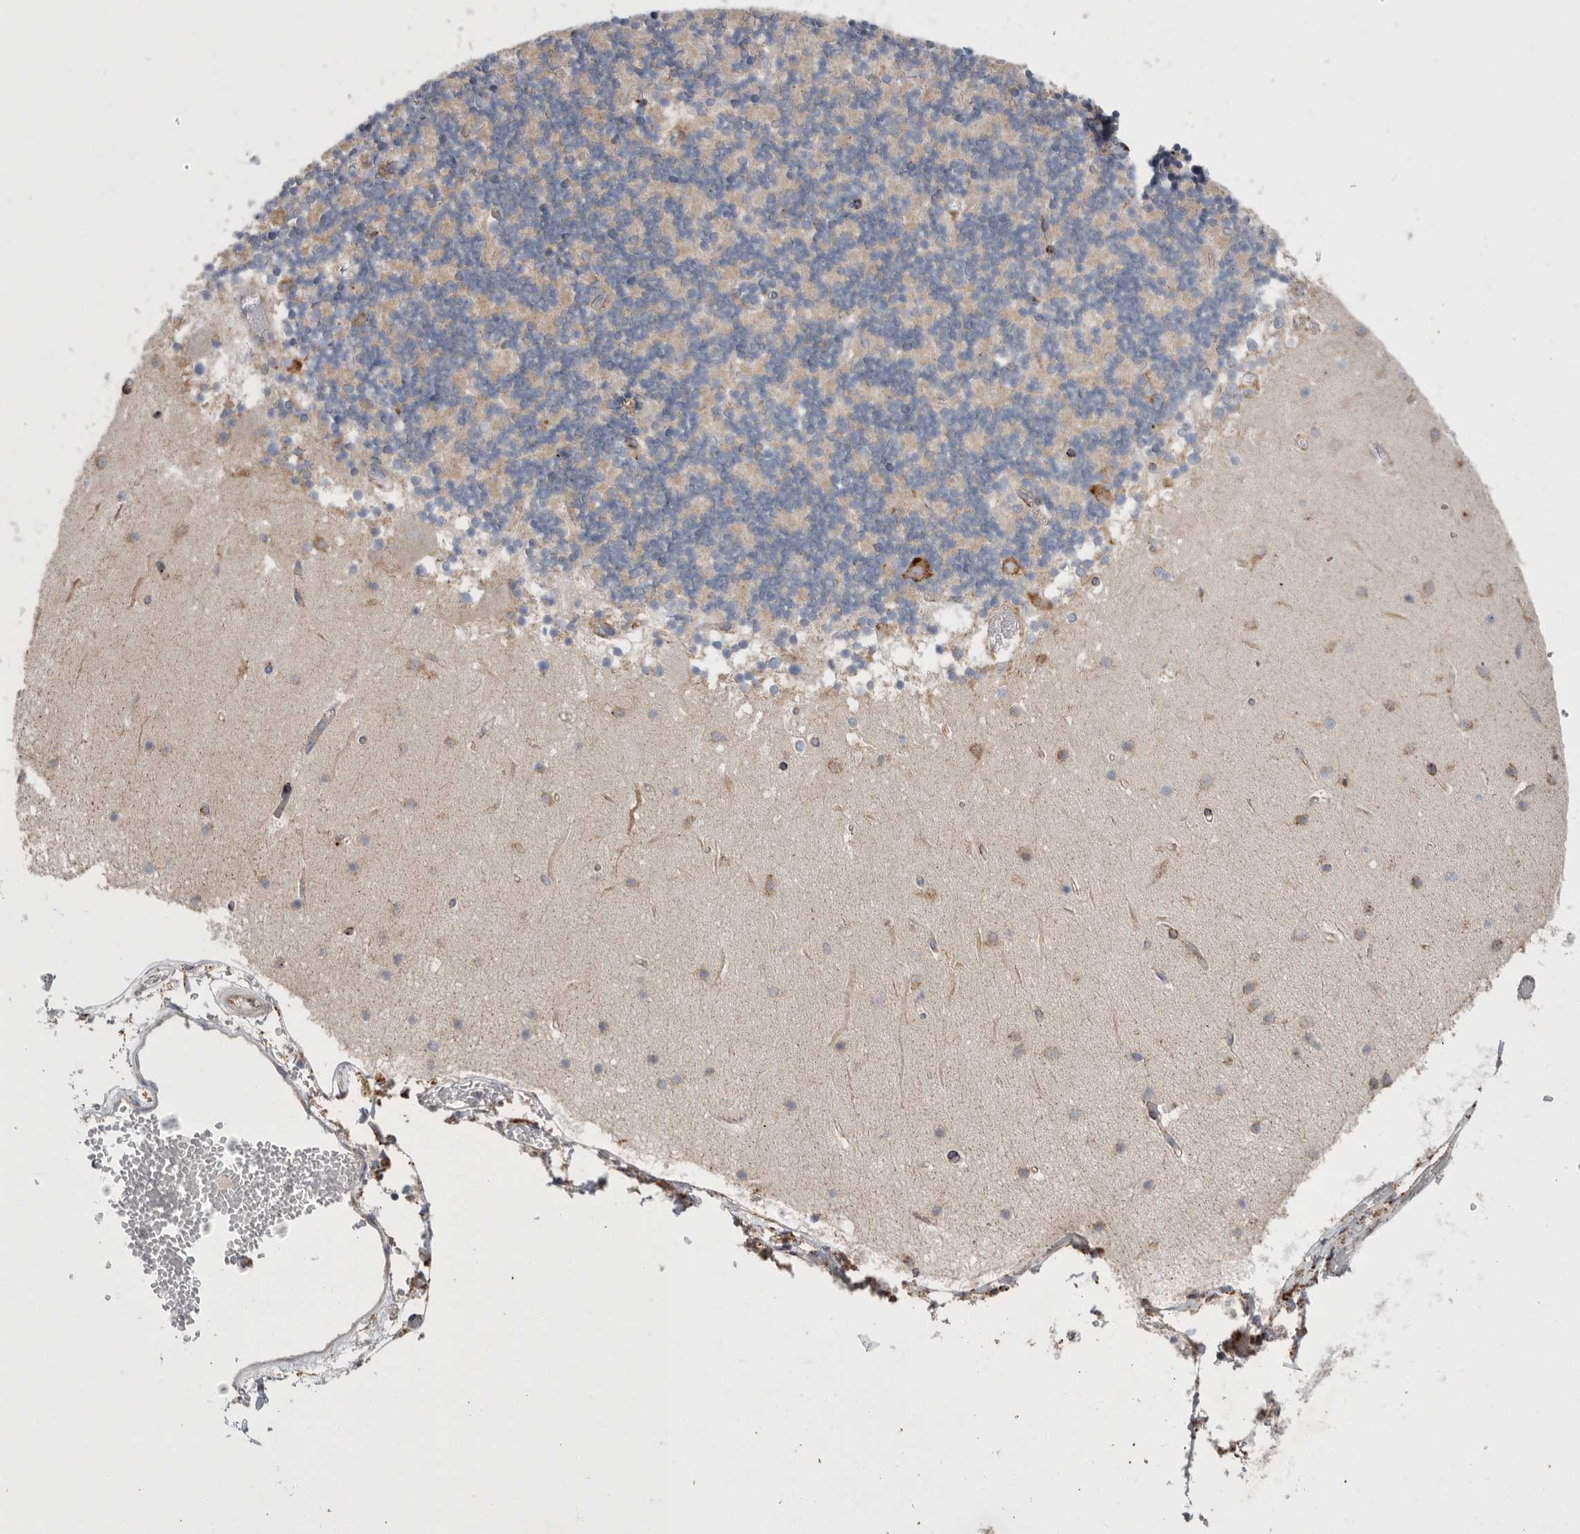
{"staining": {"intensity": "negative", "quantity": "none", "location": "none"}, "tissue": "cerebellum", "cell_type": "Cells in granular layer", "image_type": "normal", "snomed": [{"axis": "morphology", "description": "Normal tissue, NOS"}, {"axis": "topography", "description": "Cerebellum"}], "caption": "A histopathology image of cerebellum stained for a protein demonstrates no brown staining in cells in granular layer.", "gene": "GANAB", "patient": {"sex": "female", "age": 28}}